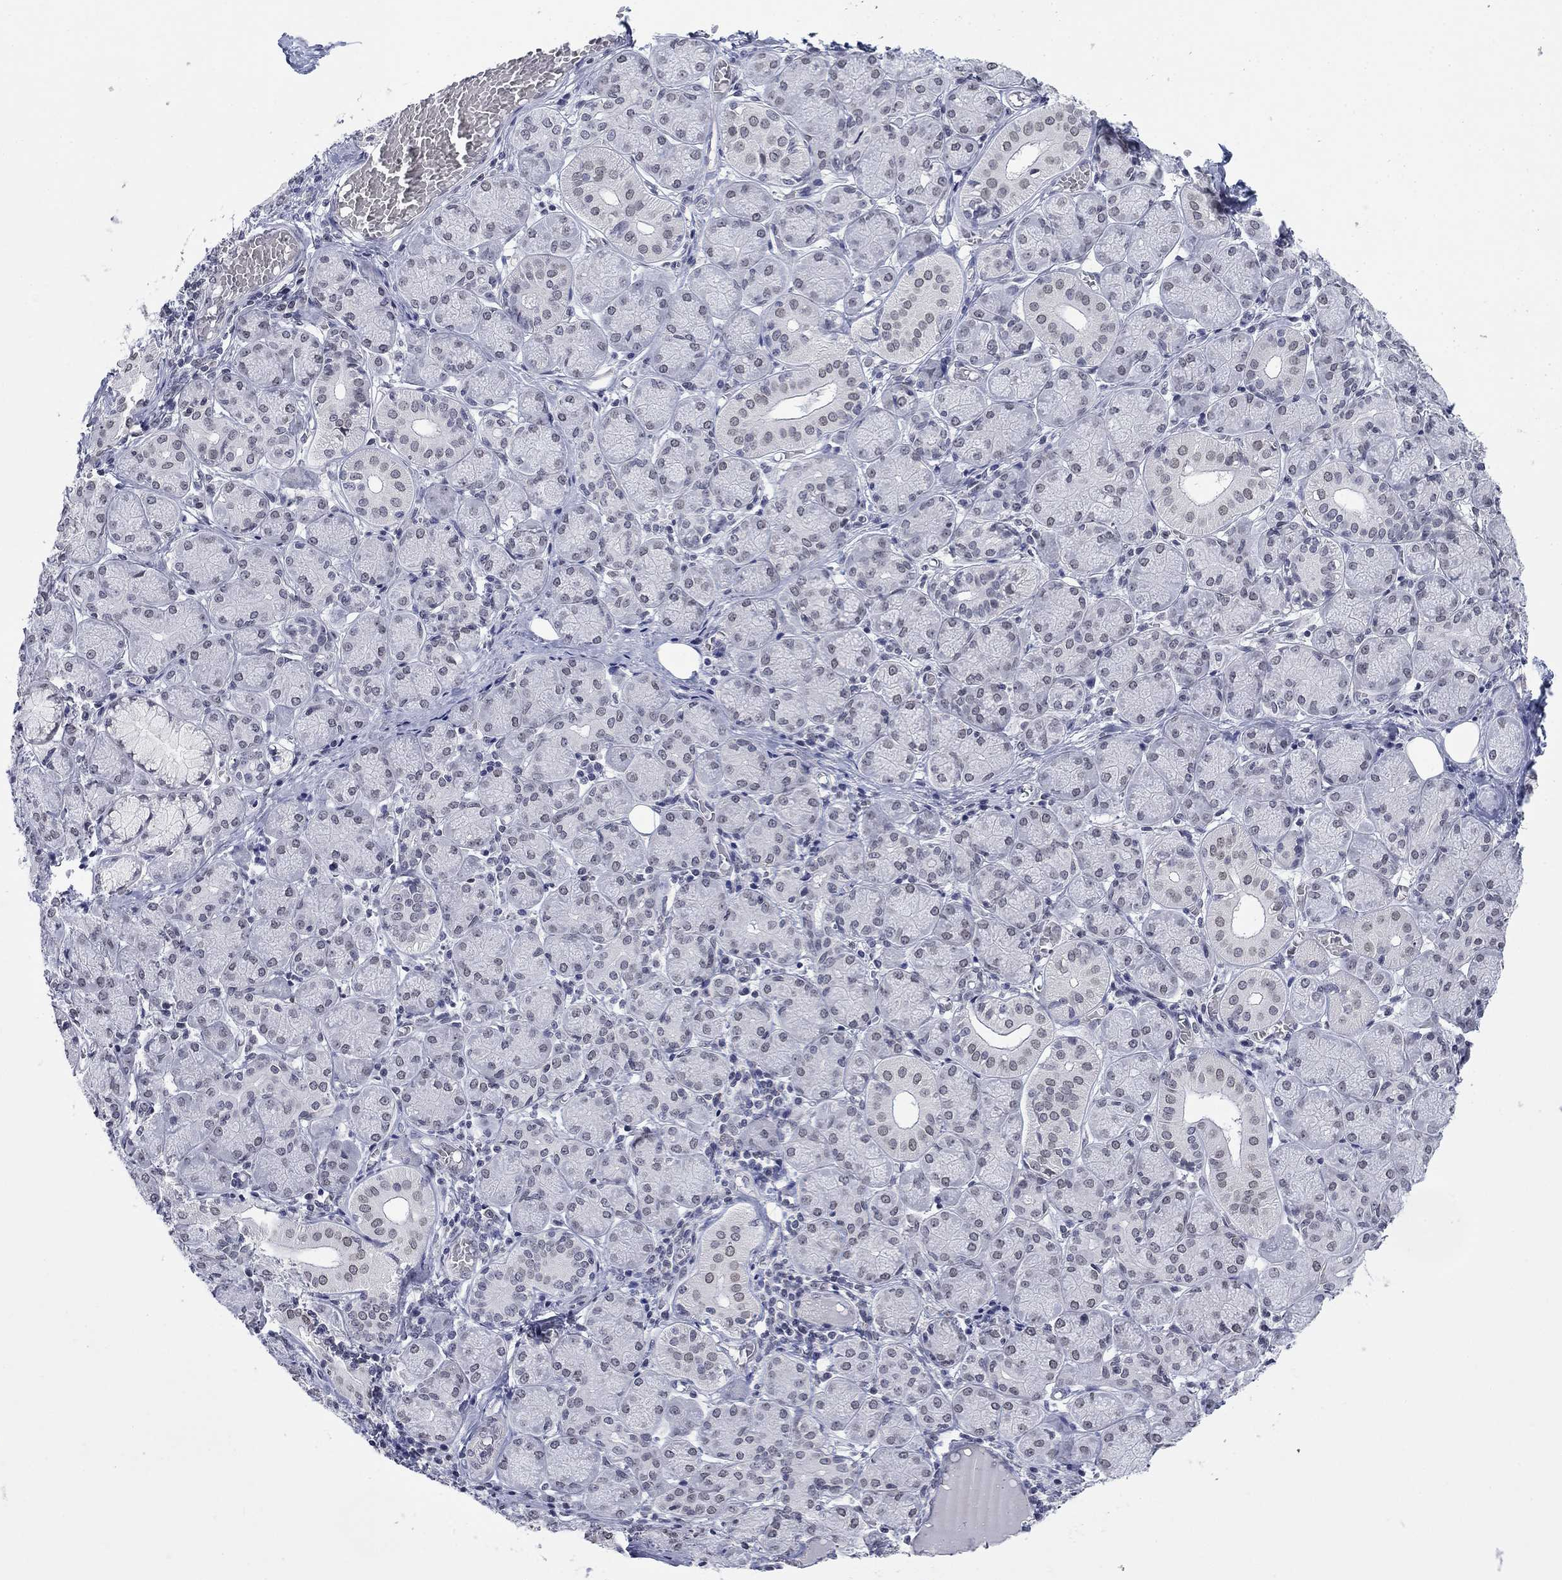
{"staining": {"intensity": "moderate", "quantity": "<25%", "location": "cytoplasmic/membranous,nuclear"}, "tissue": "salivary gland", "cell_type": "Glandular cells", "image_type": "normal", "snomed": [{"axis": "morphology", "description": "Normal tissue, NOS"}, {"axis": "topography", "description": "Salivary gland"}, {"axis": "topography", "description": "Peripheral nerve tissue"}], "caption": "This micrograph displays IHC staining of unremarkable salivary gland, with low moderate cytoplasmic/membranous,nuclear expression in approximately <25% of glandular cells.", "gene": "TOR1AIP1", "patient": {"sex": "female", "age": 24}}